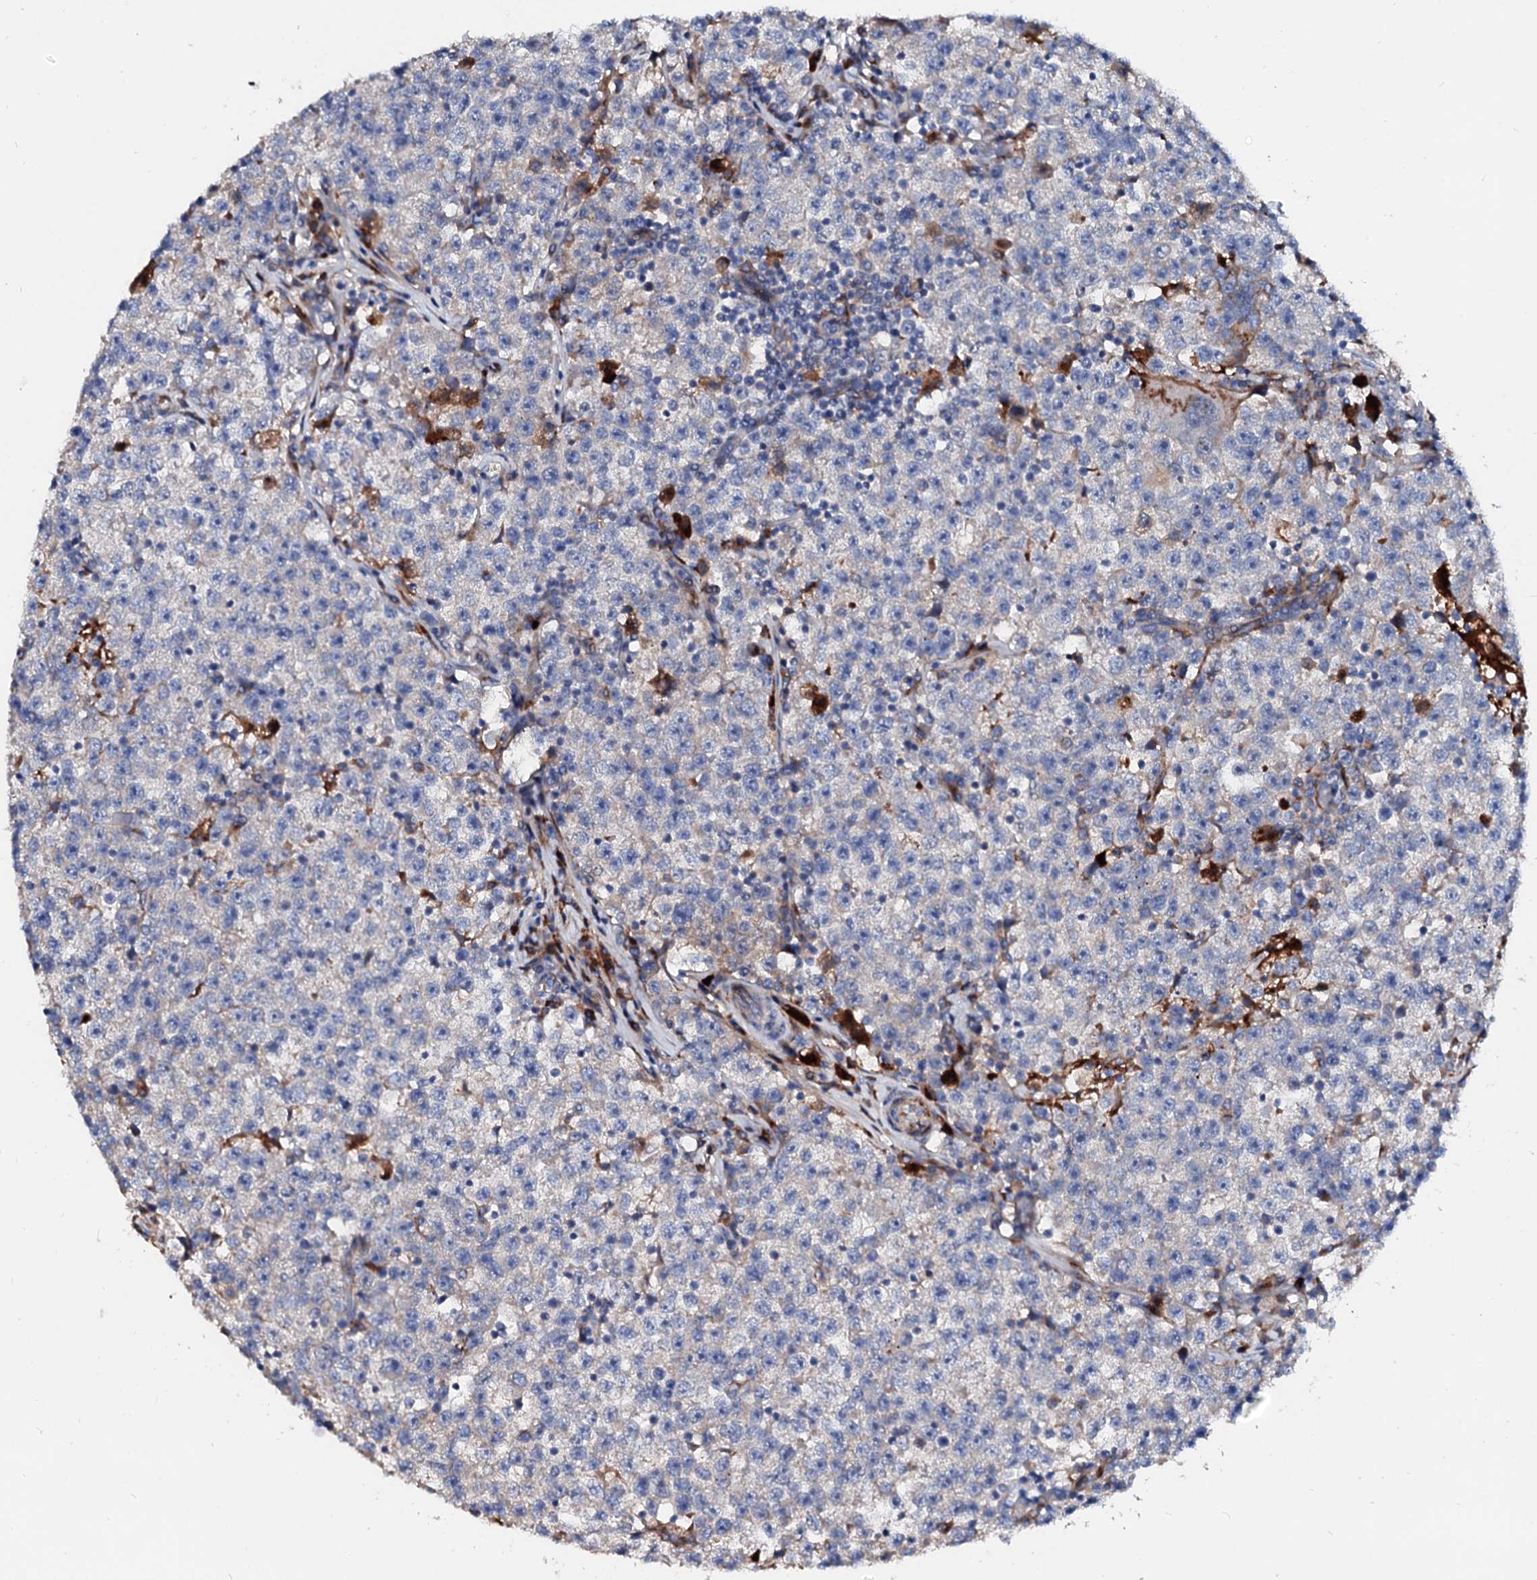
{"staining": {"intensity": "negative", "quantity": "none", "location": "none"}, "tissue": "testis cancer", "cell_type": "Tumor cells", "image_type": "cancer", "snomed": [{"axis": "morphology", "description": "Seminoma, NOS"}, {"axis": "topography", "description": "Testis"}], "caption": "Tumor cells are negative for protein expression in human testis seminoma.", "gene": "SLC10A7", "patient": {"sex": "male", "age": 22}}